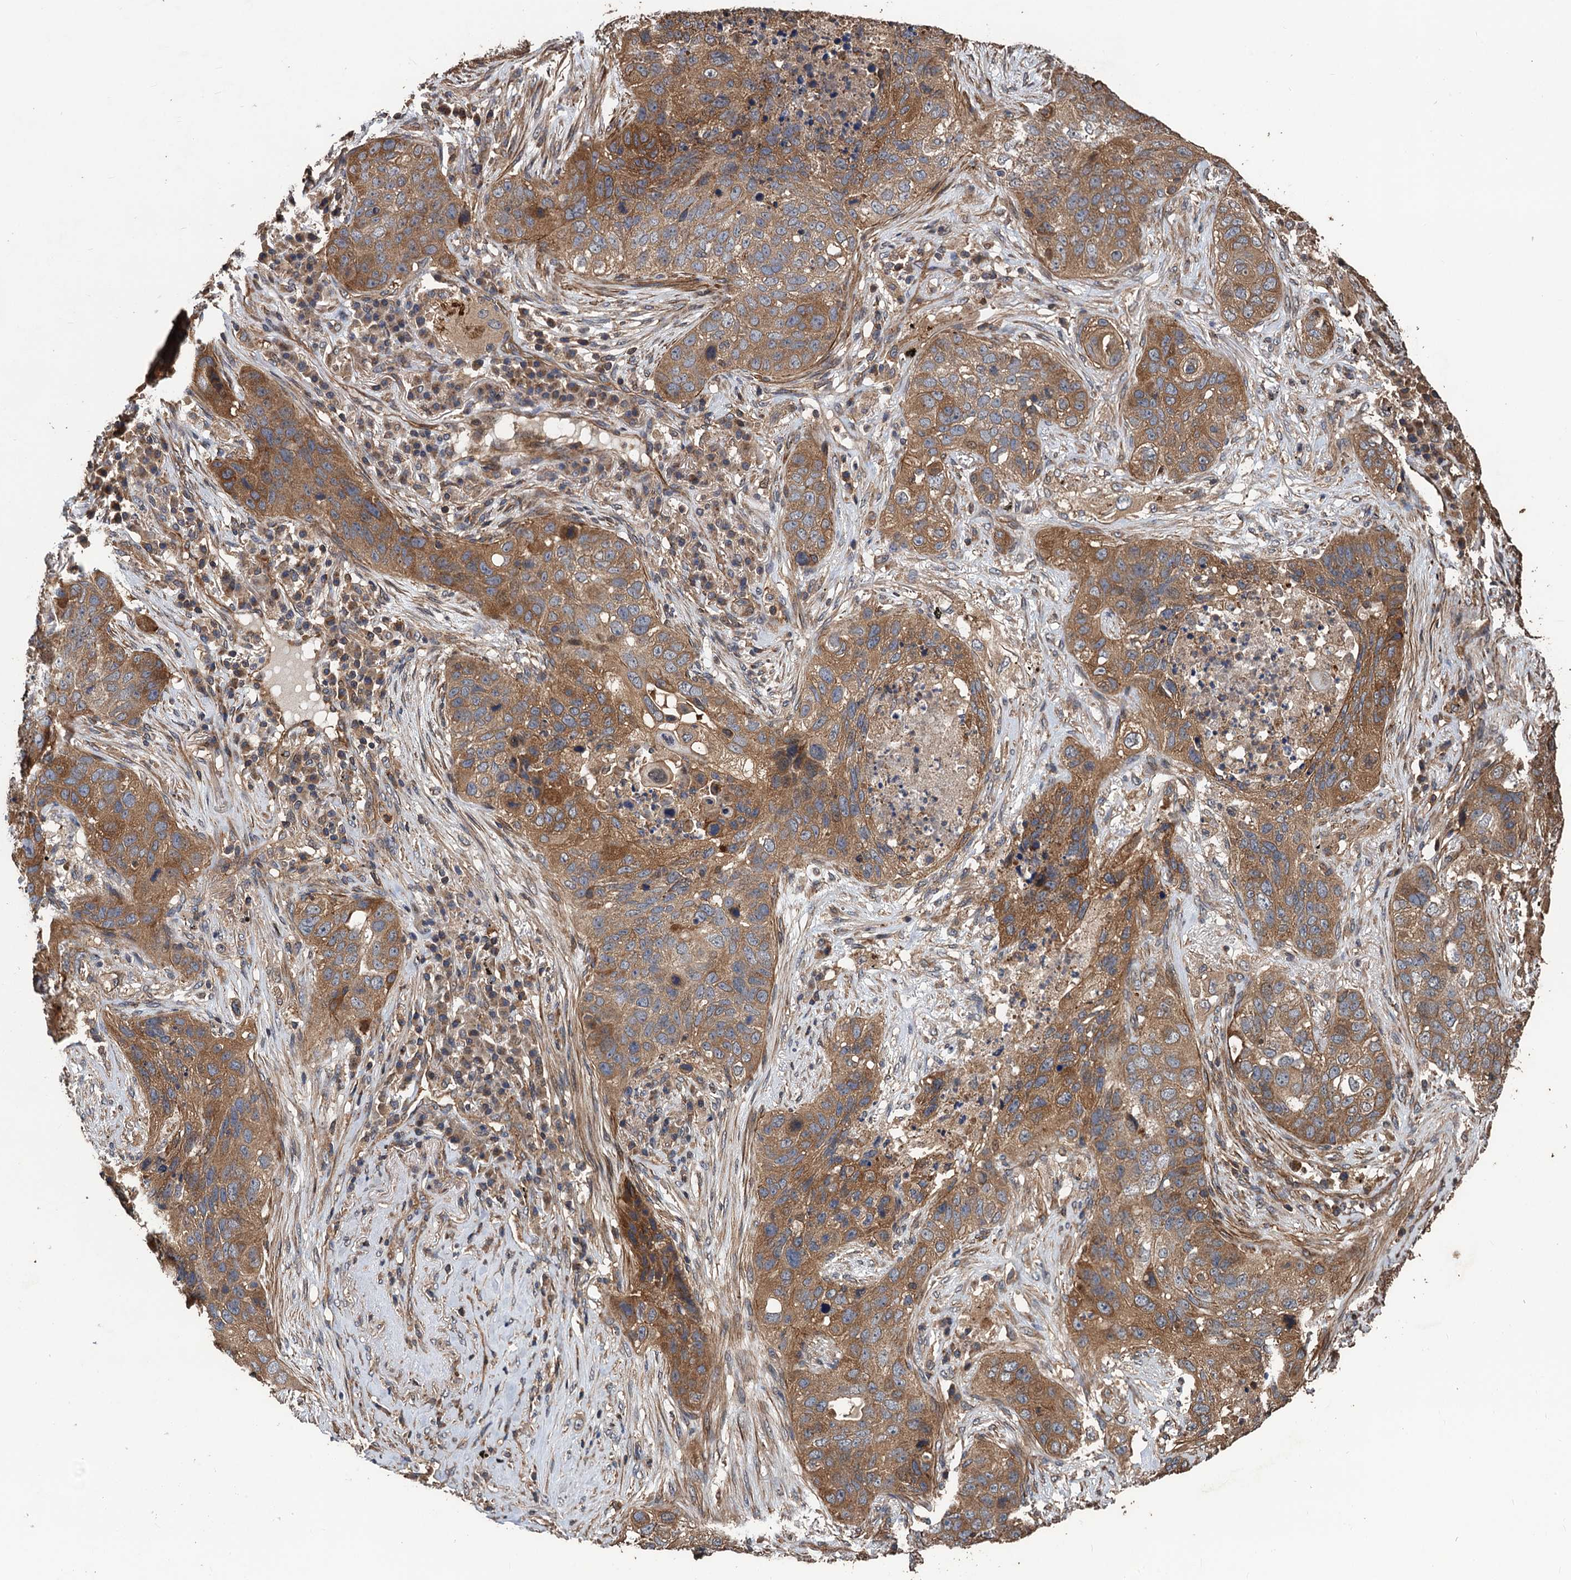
{"staining": {"intensity": "moderate", "quantity": ">75%", "location": "cytoplasmic/membranous"}, "tissue": "lung cancer", "cell_type": "Tumor cells", "image_type": "cancer", "snomed": [{"axis": "morphology", "description": "Squamous cell carcinoma, NOS"}, {"axis": "topography", "description": "Lung"}], "caption": "Protein expression analysis of human lung cancer (squamous cell carcinoma) reveals moderate cytoplasmic/membranous staining in about >75% of tumor cells.", "gene": "PPP4R1", "patient": {"sex": "female", "age": 63}}